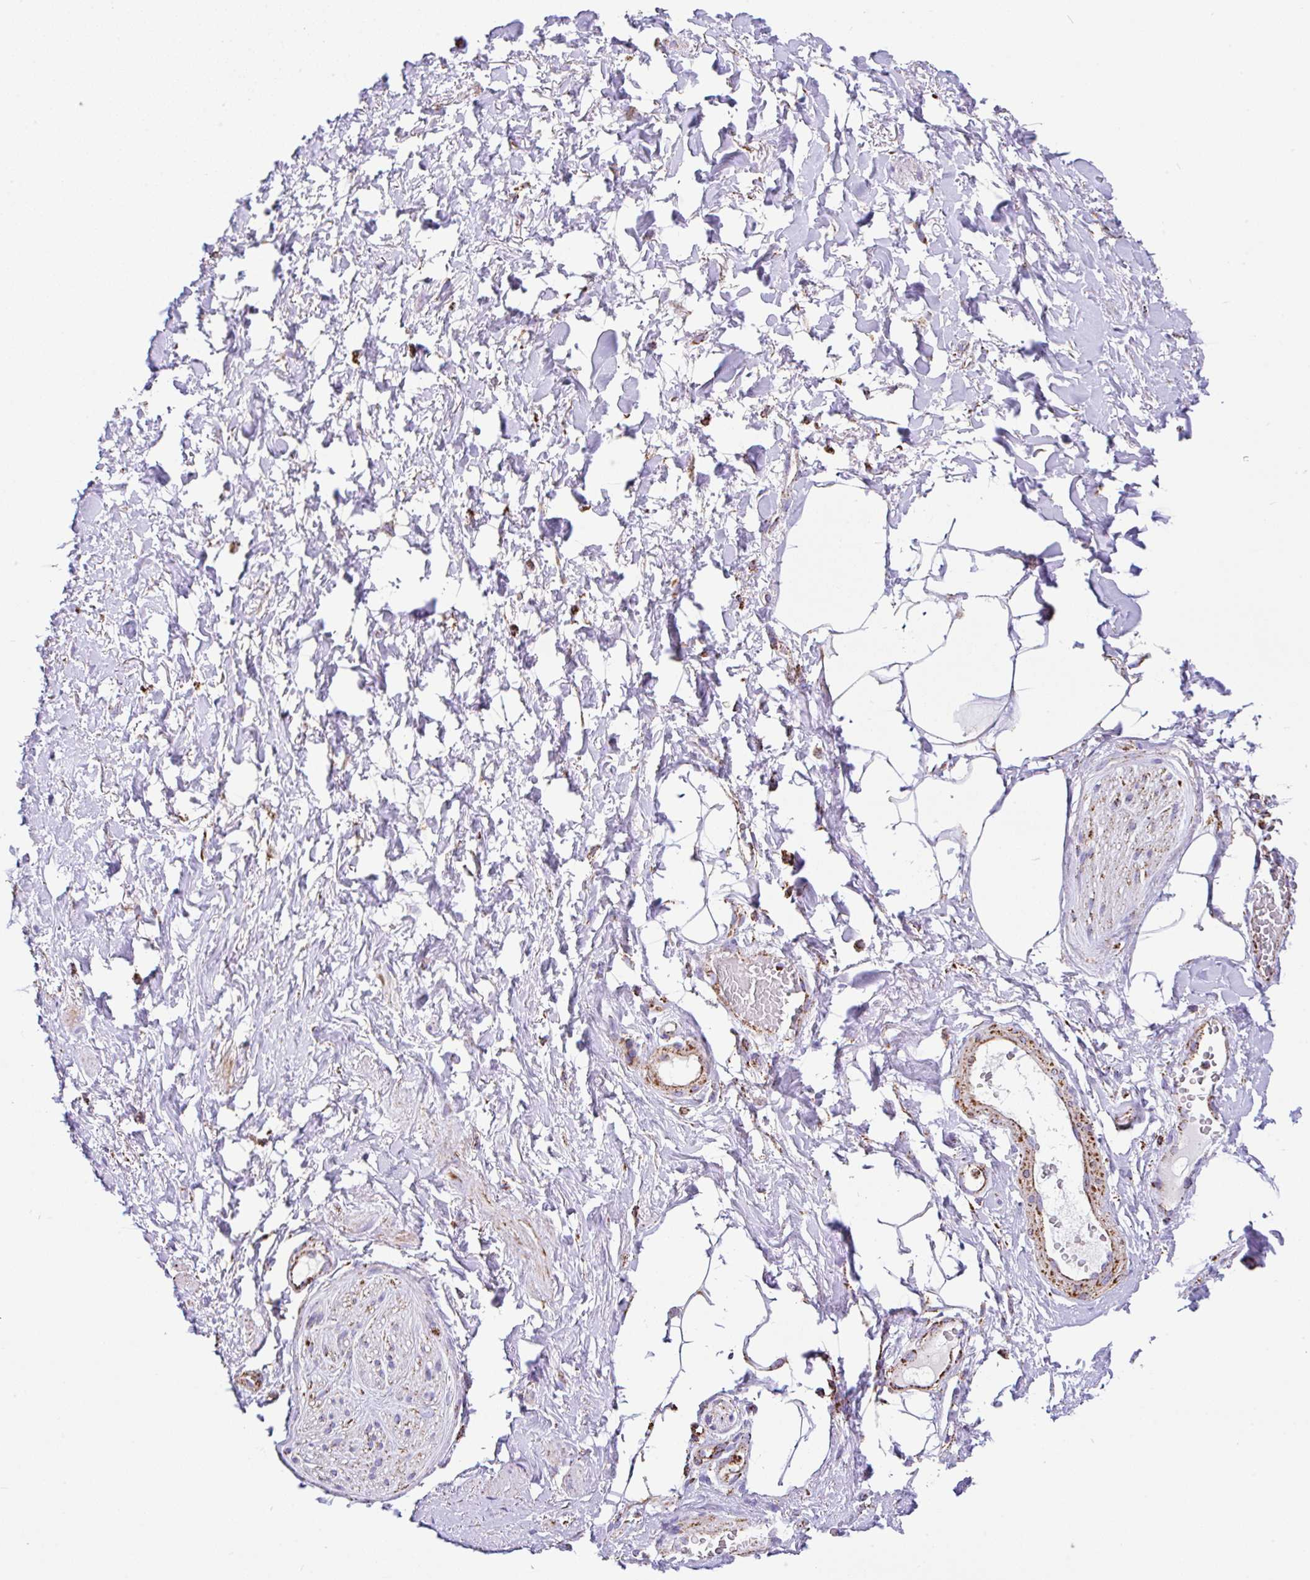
{"staining": {"intensity": "negative", "quantity": "none", "location": "none"}, "tissue": "adipose tissue", "cell_type": "Adipocytes", "image_type": "normal", "snomed": [{"axis": "morphology", "description": "Normal tissue, NOS"}, {"axis": "topography", "description": "Vagina"}, {"axis": "topography", "description": "Peripheral nerve tissue"}], "caption": "DAB (3,3'-diaminobenzidine) immunohistochemical staining of benign human adipose tissue demonstrates no significant staining in adipocytes.", "gene": "ANKRD33B", "patient": {"sex": "female", "age": 71}}